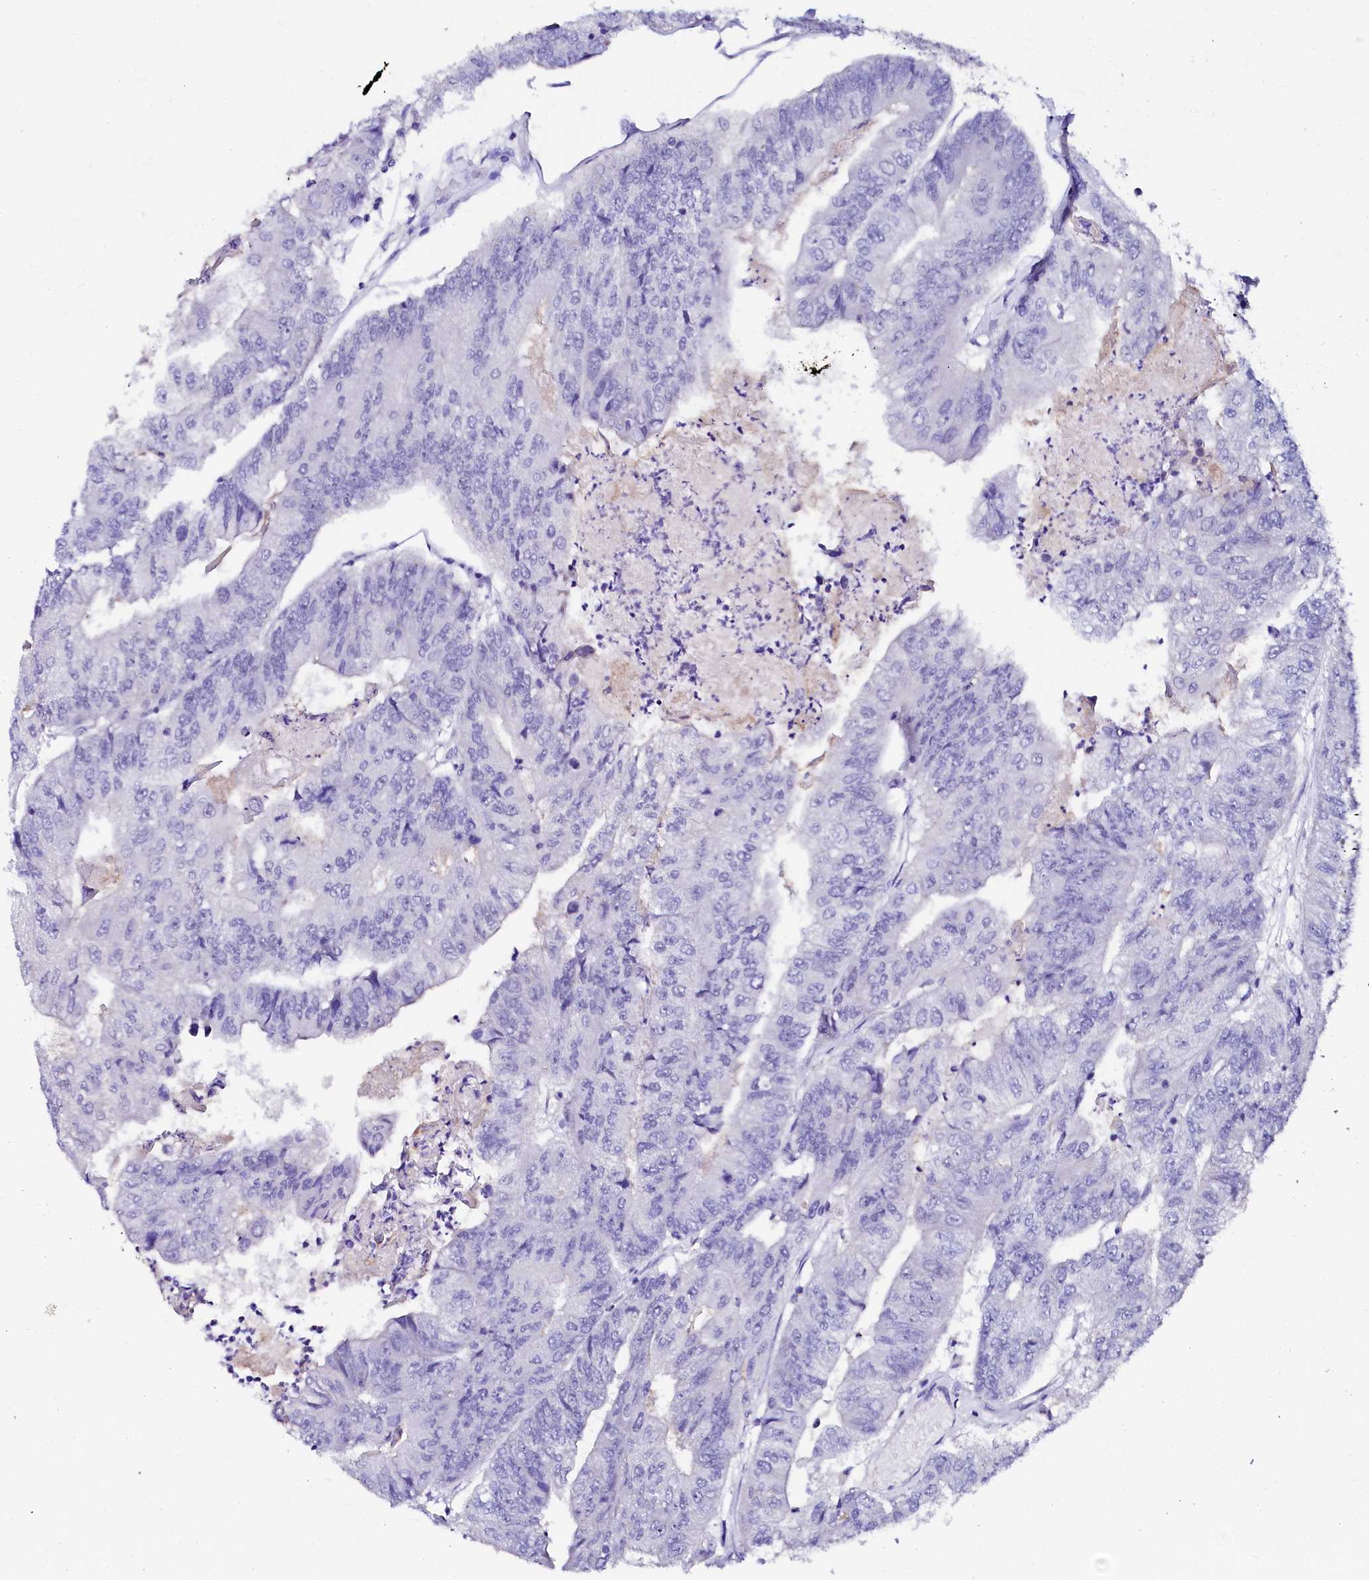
{"staining": {"intensity": "negative", "quantity": "none", "location": "none"}, "tissue": "colorectal cancer", "cell_type": "Tumor cells", "image_type": "cancer", "snomed": [{"axis": "morphology", "description": "Adenocarcinoma, NOS"}, {"axis": "topography", "description": "Colon"}], "caption": "Immunohistochemical staining of colorectal cancer (adenocarcinoma) shows no significant expression in tumor cells.", "gene": "NALF1", "patient": {"sex": "female", "age": 67}}